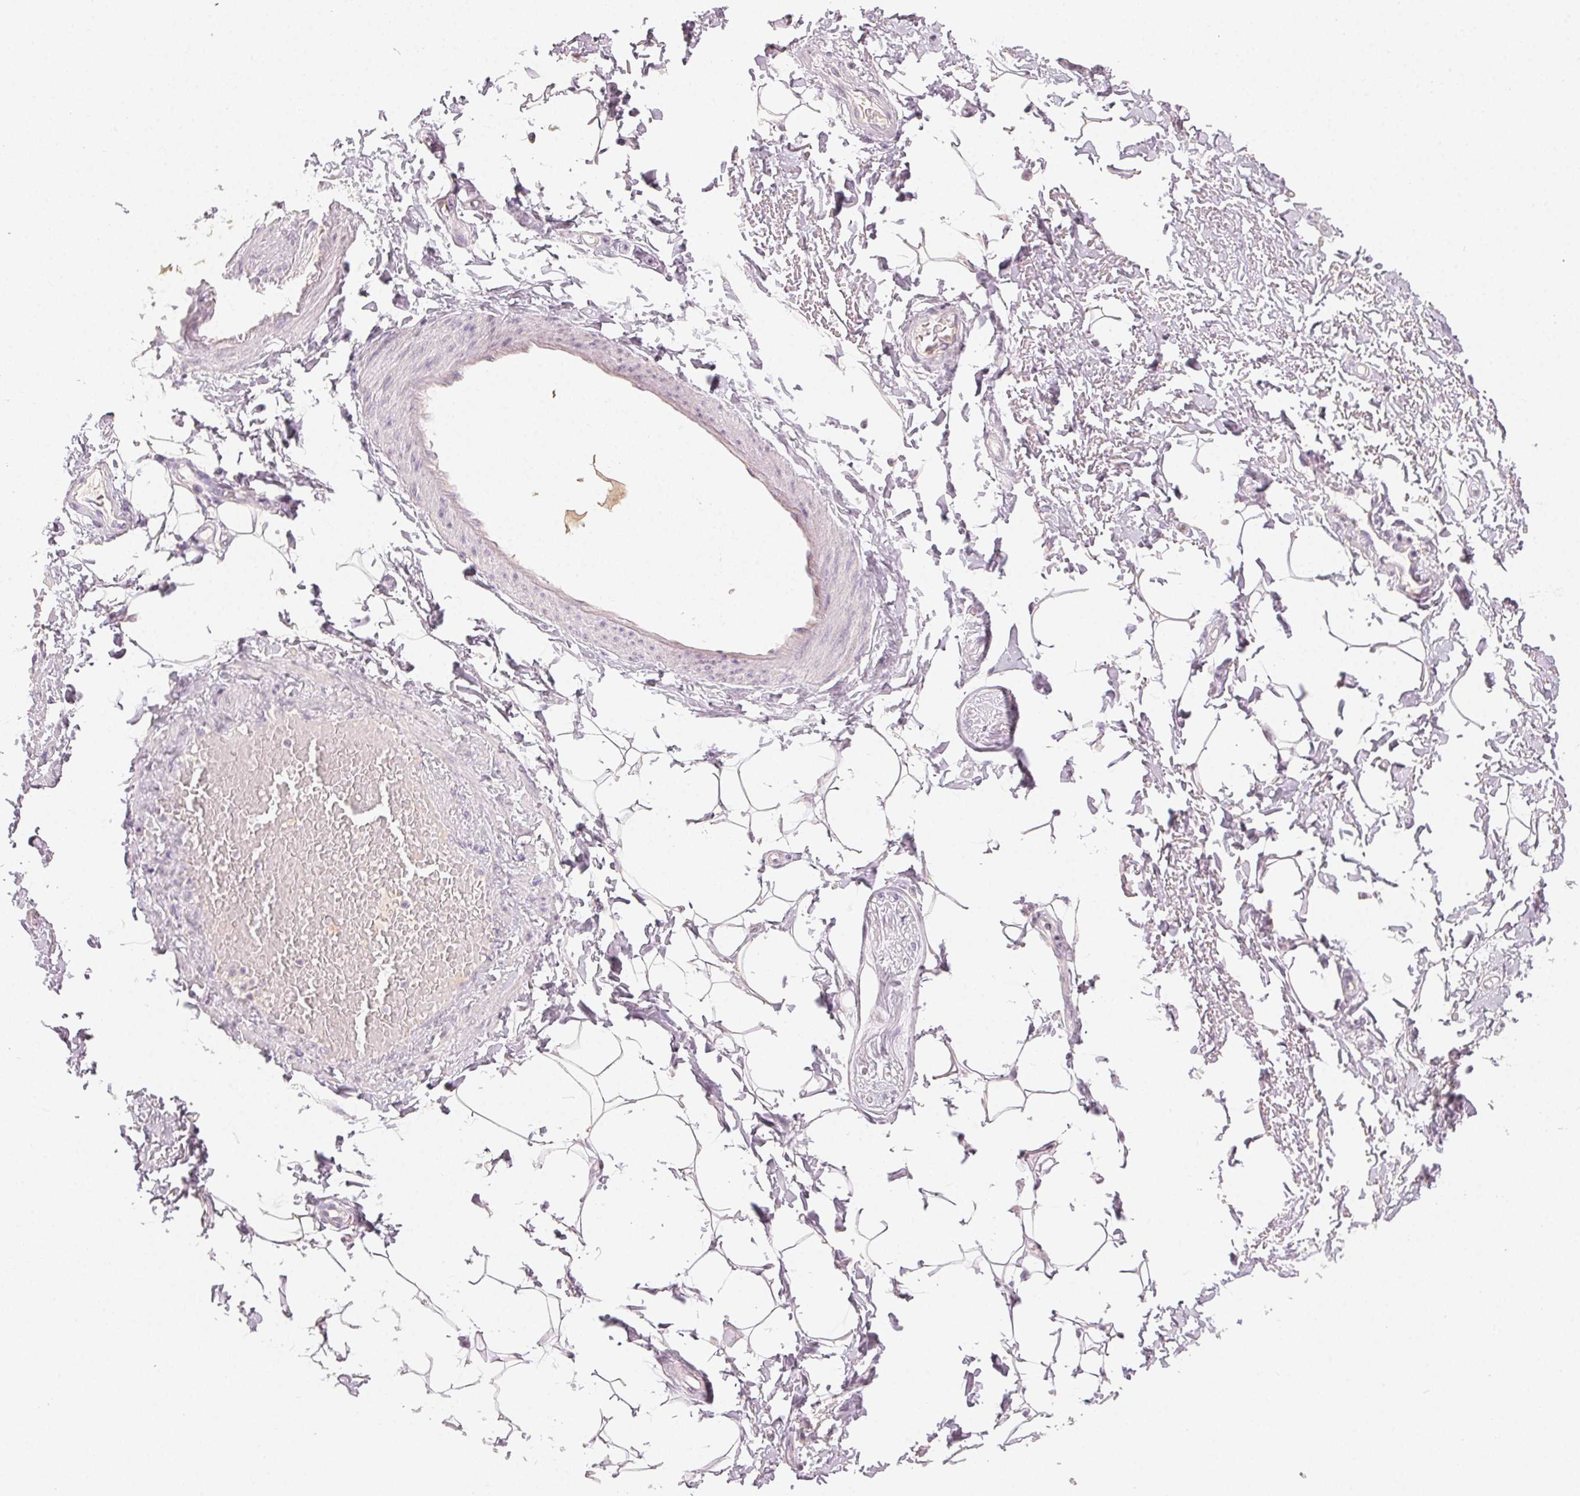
{"staining": {"intensity": "negative", "quantity": "none", "location": "none"}, "tissue": "adipose tissue", "cell_type": "Adipocytes", "image_type": "normal", "snomed": [{"axis": "morphology", "description": "Normal tissue, NOS"}, {"axis": "topography", "description": "Peripheral nerve tissue"}], "caption": "Human adipose tissue stained for a protein using immunohistochemistry (IHC) exhibits no positivity in adipocytes.", "gene": "LVRN", "patient": {"sex": "male", "age": 51}}